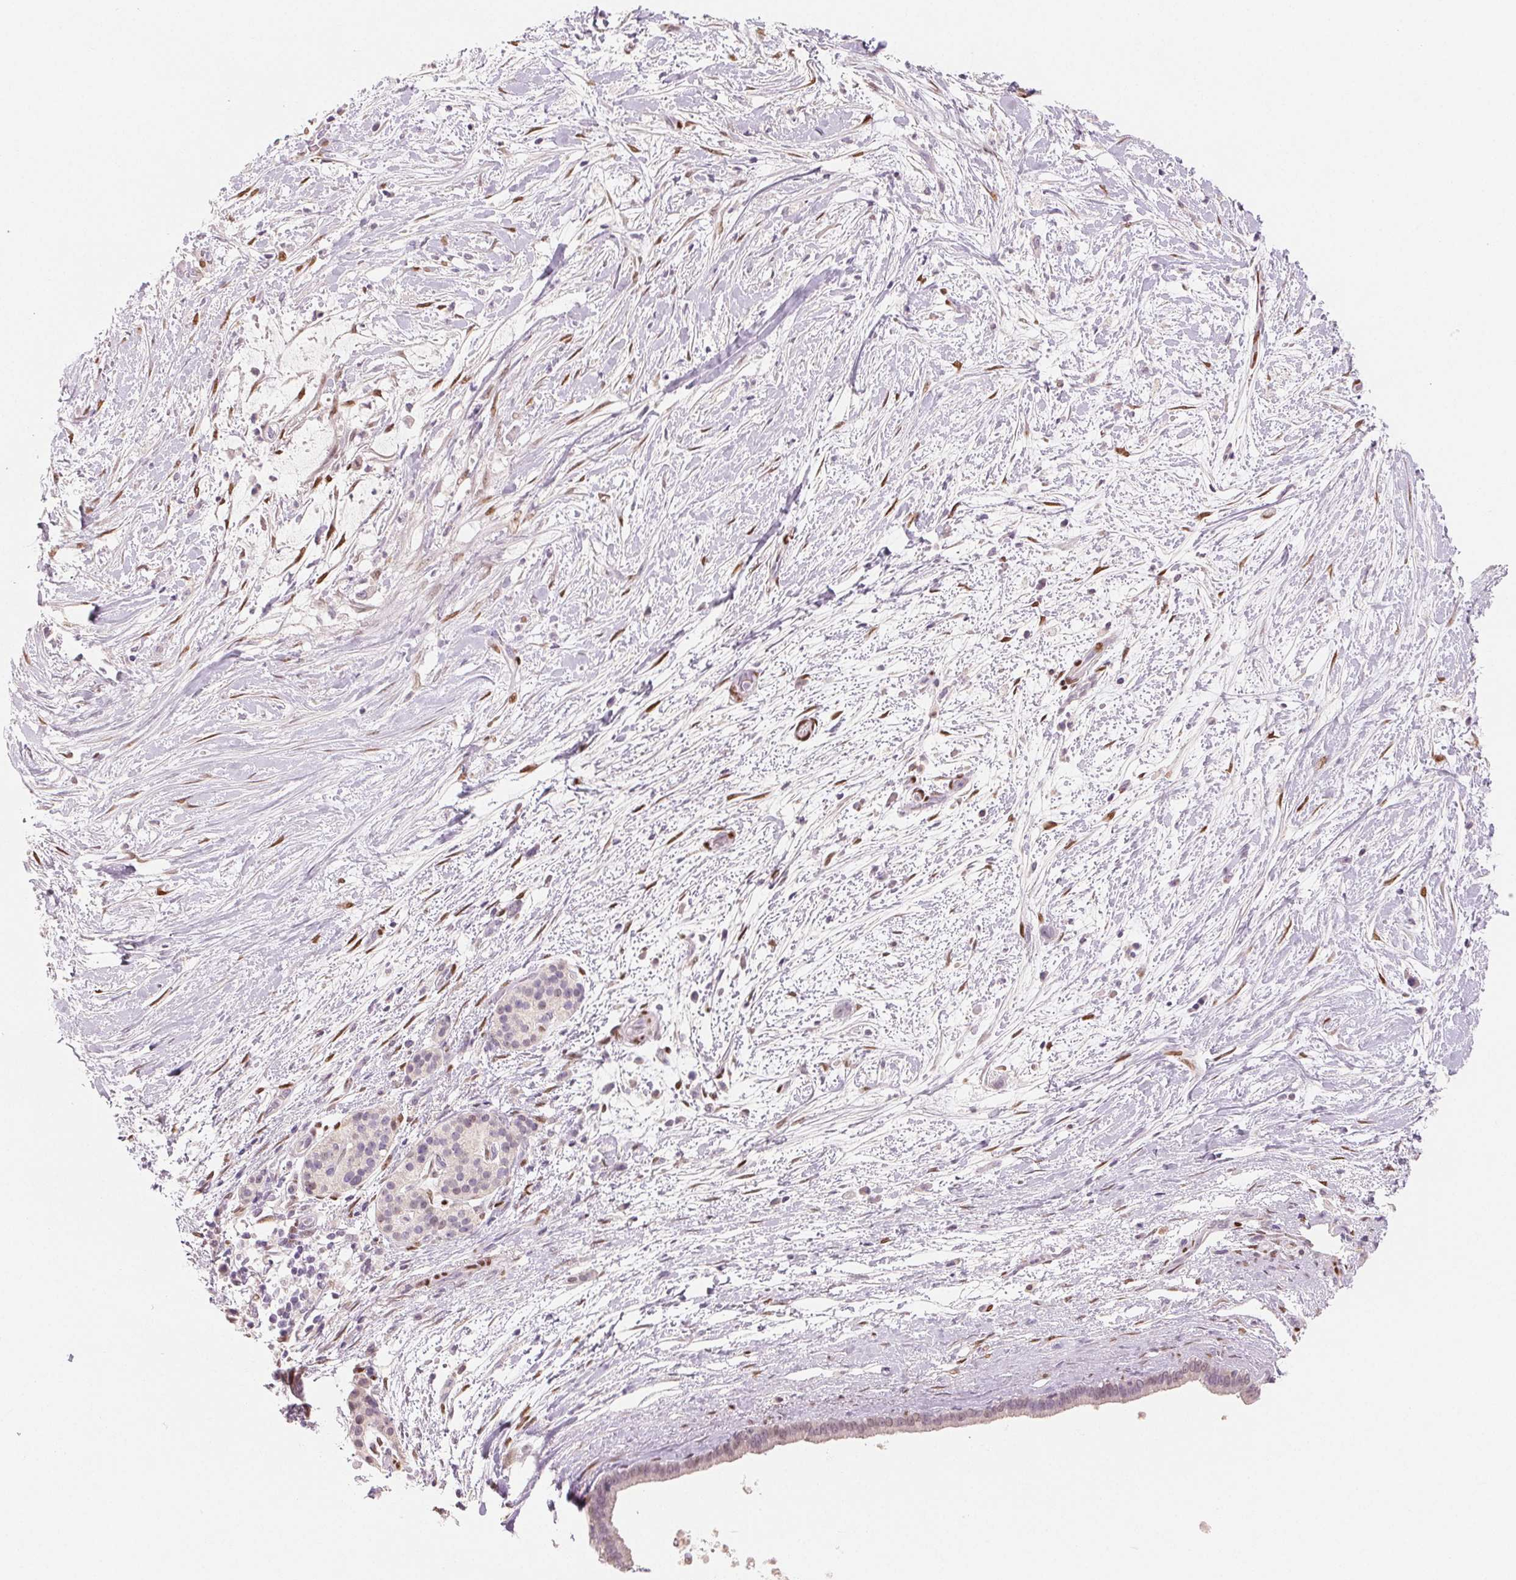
{"staining": {"intensity": "negative", "quantity": "none", "location": "none"}, "tissue": "pancreatic cancer", "cell_type": "Tumor cells", "image_type": "cancer", "snomed": [{"axis": "morphology", "description": "Adenocarcinoma, NOS"}, {"axis": "topography", "description": "Pancreas"}], "caption": "Tumor cells are negative for brown protein staining in pancreatic cancer. (Brightfield microscopy of DAB (3,3'-diaminobenzidine) IHC at high magnification).", "gene": "SMARCD3", "patient": {"sex": "female", "age": 69}}